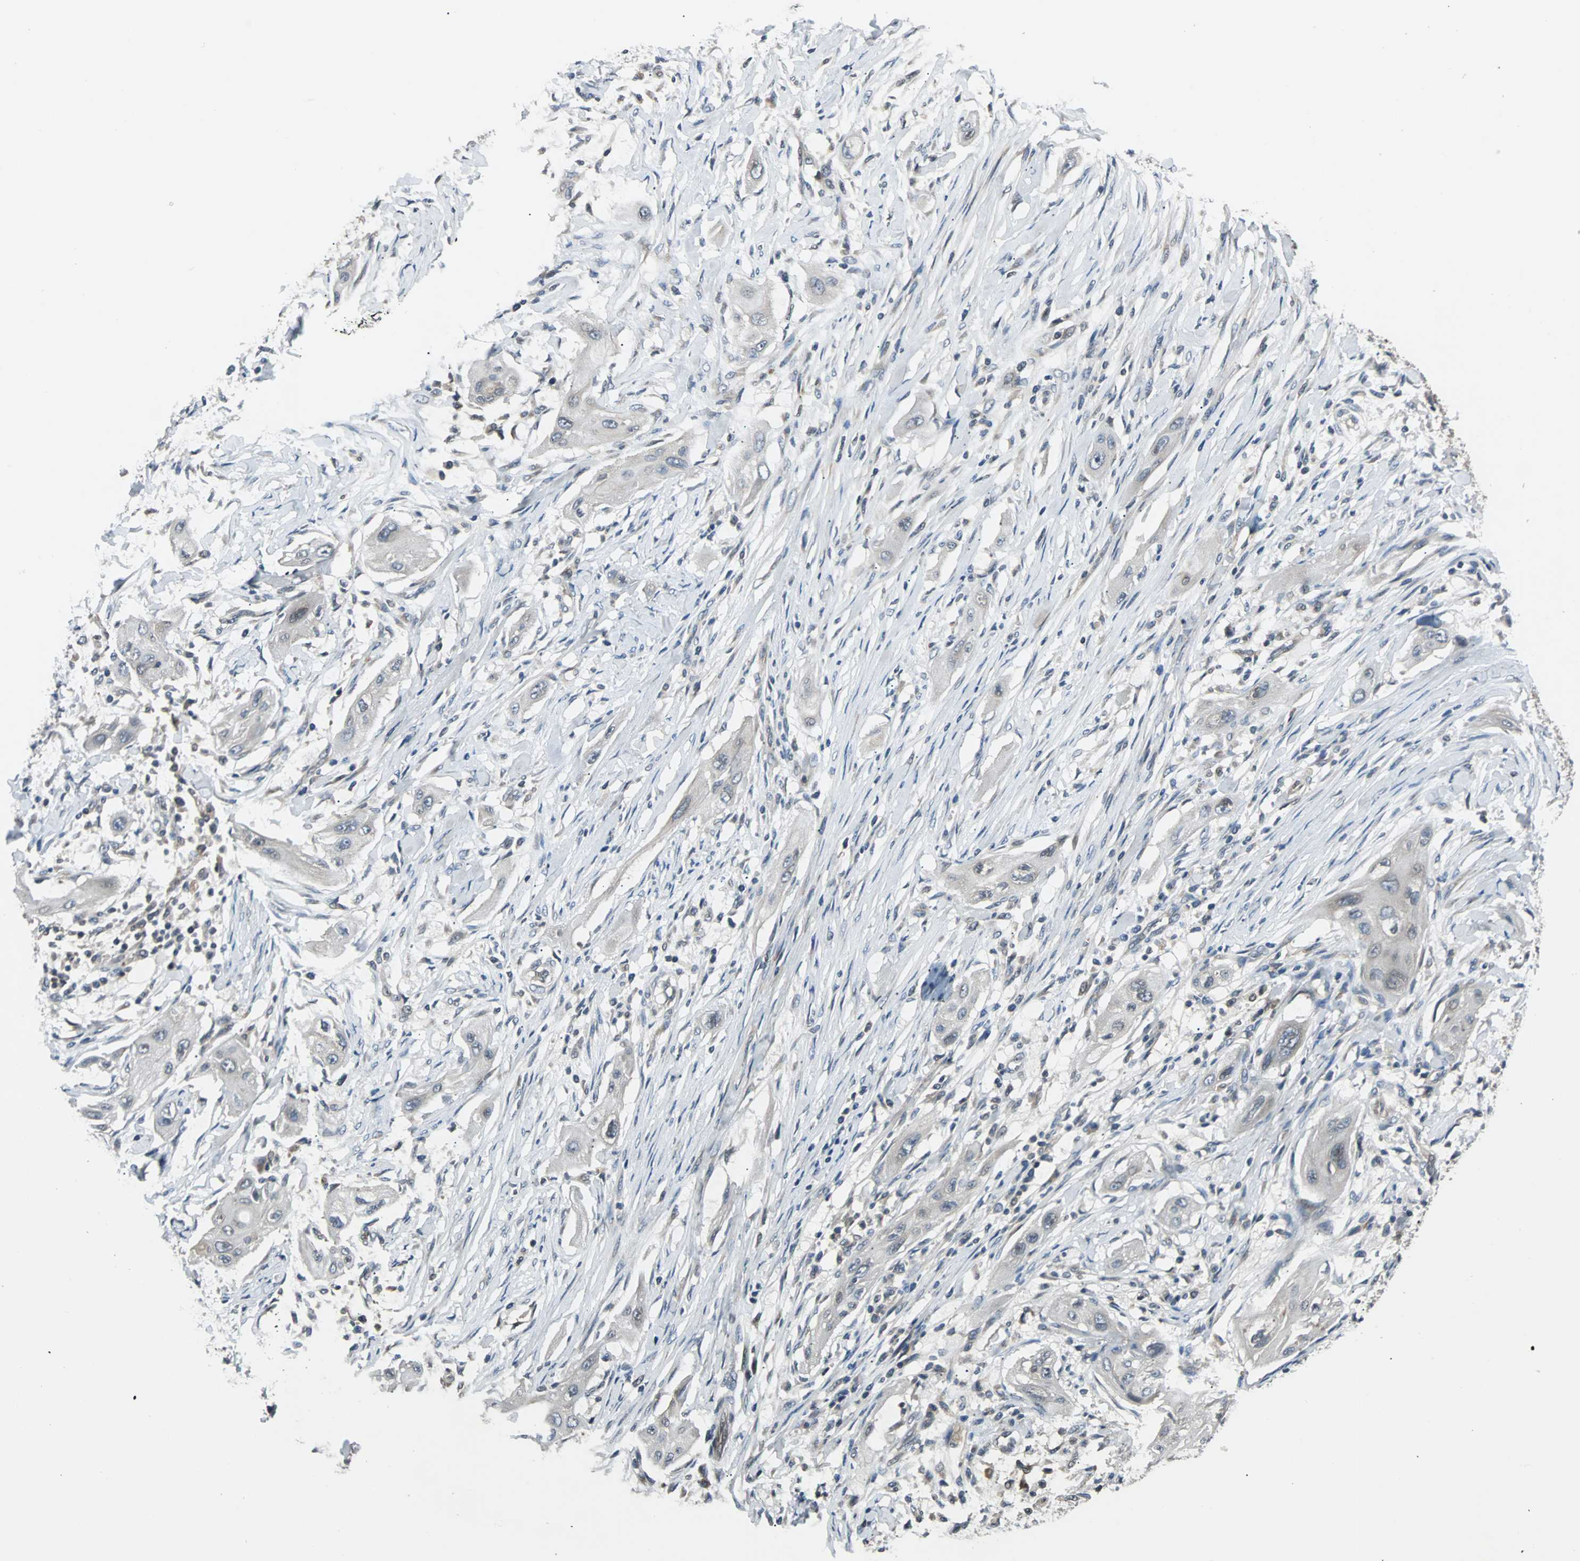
{"staining": {"intensity": "negative", "quantity": "none", "location": "none"}, "tissue": "lung cancer", "cell_type": "Tumor cells", "image_type": "cancer", "snomed": [{"axis": "morphology", "description": "Squamous cell carcinoma, NOS"}, {"axis": "topography", "description": "Lung"}], "caption": "High power microscopy image of an IHC histopathology image of lung cancer, revealing no significant staining in tumor cells. Brightfield microscopy of IHC stained with DAB (brown) and hematoxylin (blue), captured at high magnification.", "gene": "ARF1", "patient": {"sex": "female", "age": 47}}